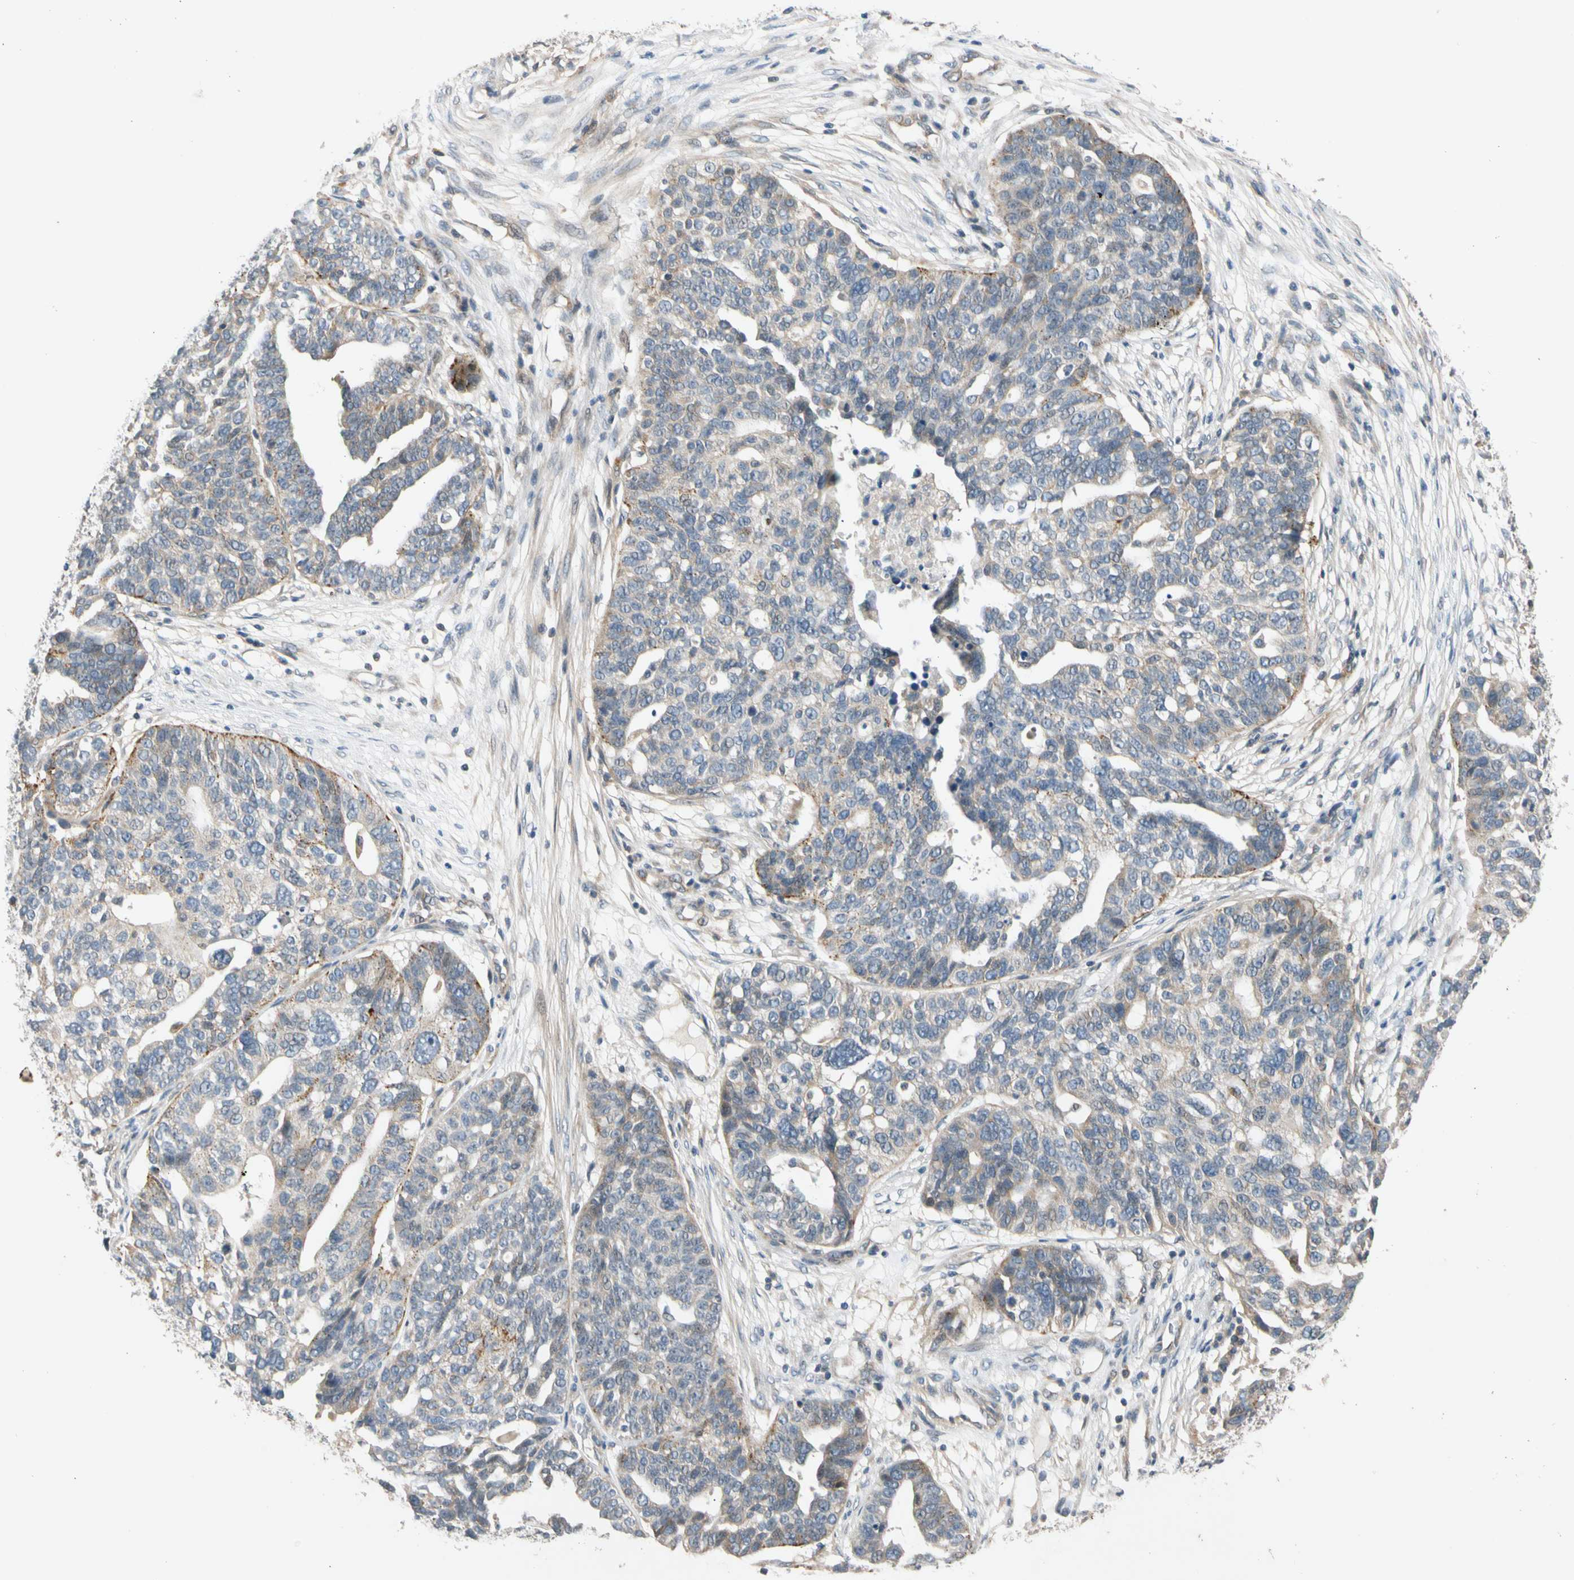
{"staining": {"intensity": "weak", "quantity": "<25%", "location": "cytoplasmic/membranous"}, "tissue": "ovarian cancer", "cell_type": "Tumor cells", "image_type": "cancer", "snomed": [{"axis": "morphology", "description": "Cystadenocarcinoma, serous, NOS"}, {"axis": "topography", "description": "Ovary"}], "caption": "IHC photomicrograph of neoplastic tissue: human serous cystadenocarcinoma (ovarian) stained with DAB shows no significant protein positivity in tumor cells. (Brightfield microscopy of DAB IHC at high magnification).", "gene": "CNST", "patient": {"sex": "female", "age": 59}}